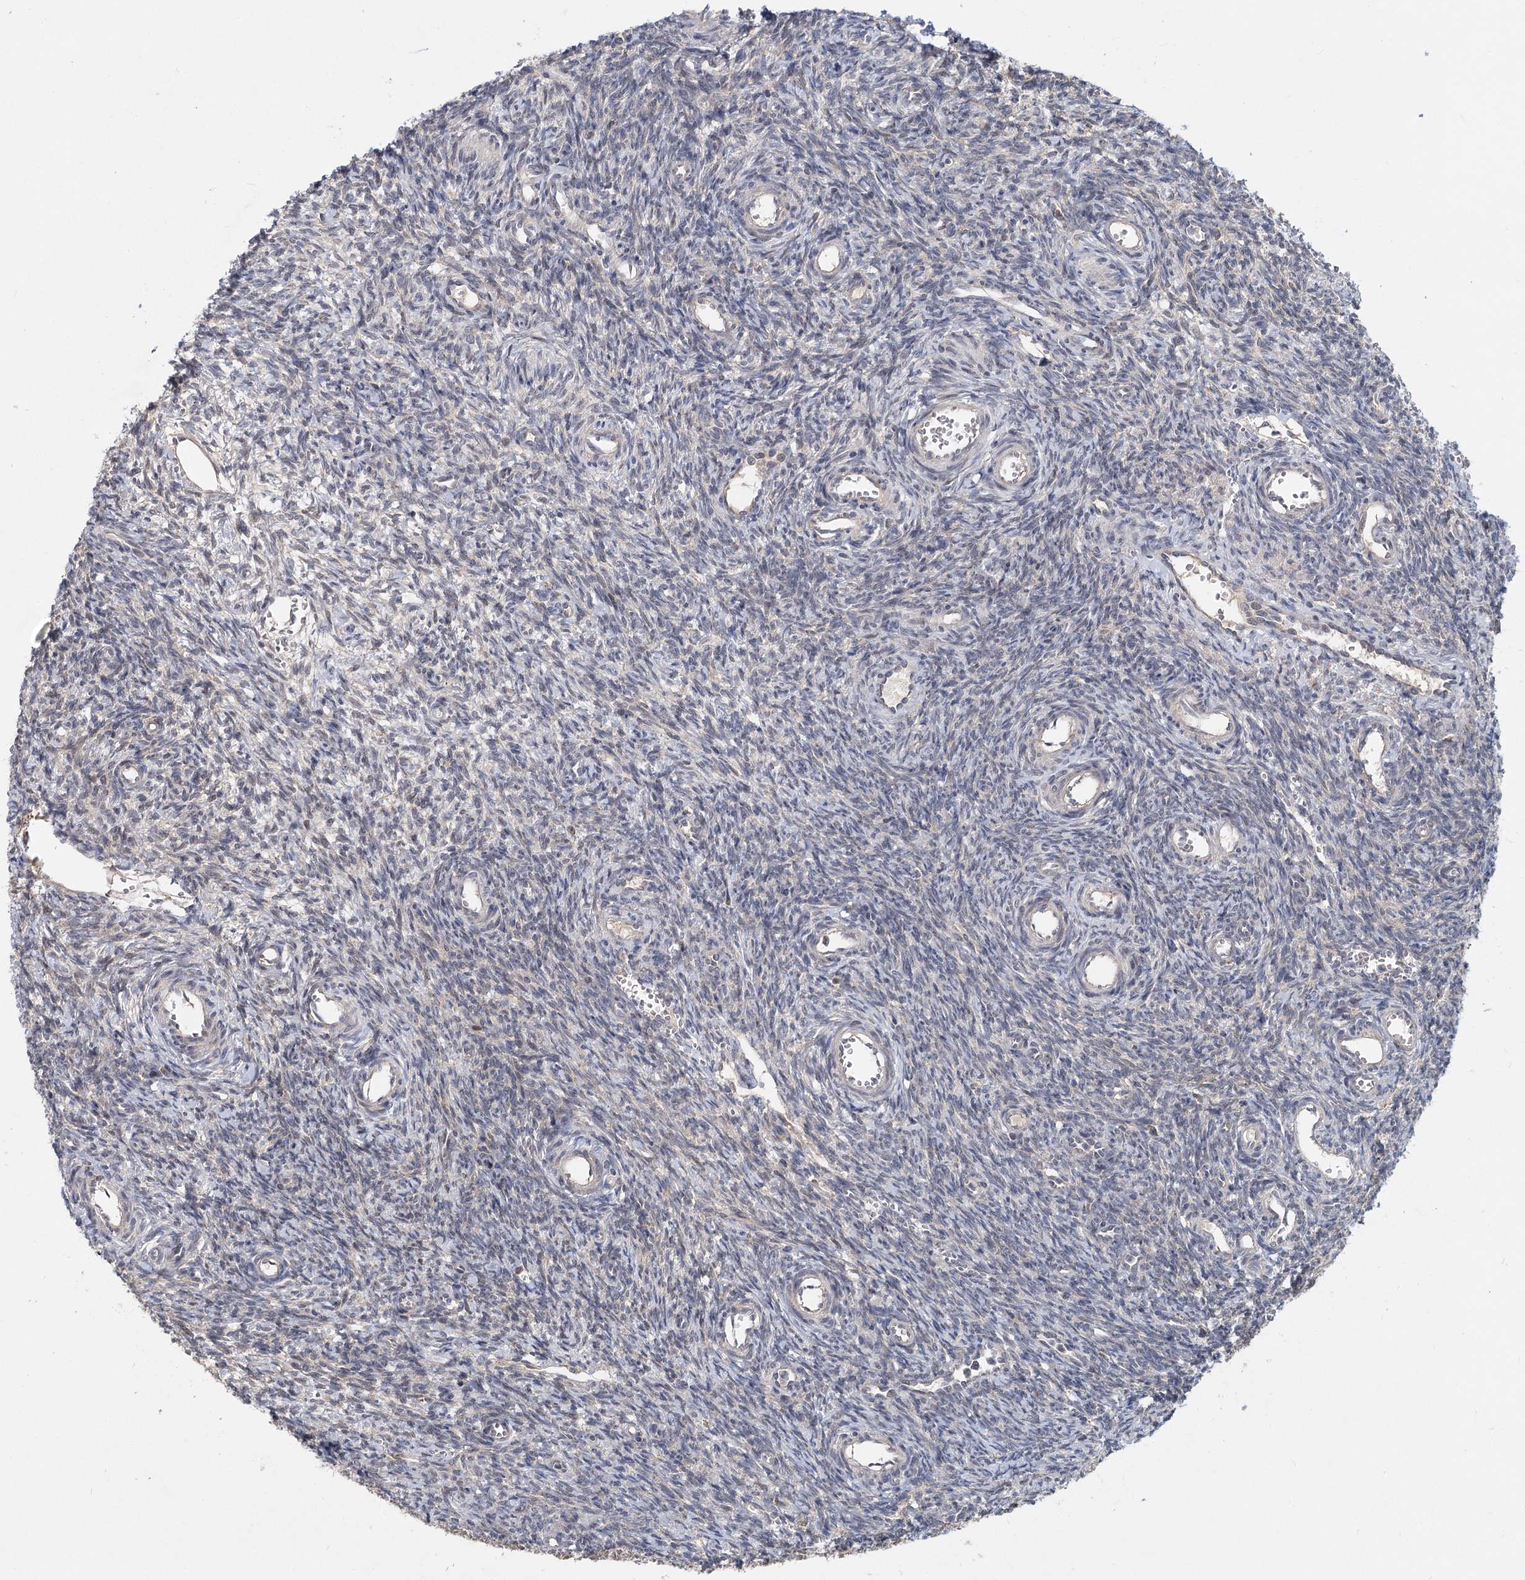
{"staining": {"intensity": "negative", "quantity": "none", "location": "none"}, "tissue": "ovary", "cell_type": "Ovarian stroma cells", "image_type": "normal", "snomed": [{"axis": "morphology", "description": "Normal tissue, NOS"}, {"axis": "topography", "description": "Ovary"}], "caption": "The histopathology image demonstrates no staining of ovarian stroma cells in unremarkable ovary.", "gene": "AP3B1", "patient": {"sex": "female", "age": 39}}